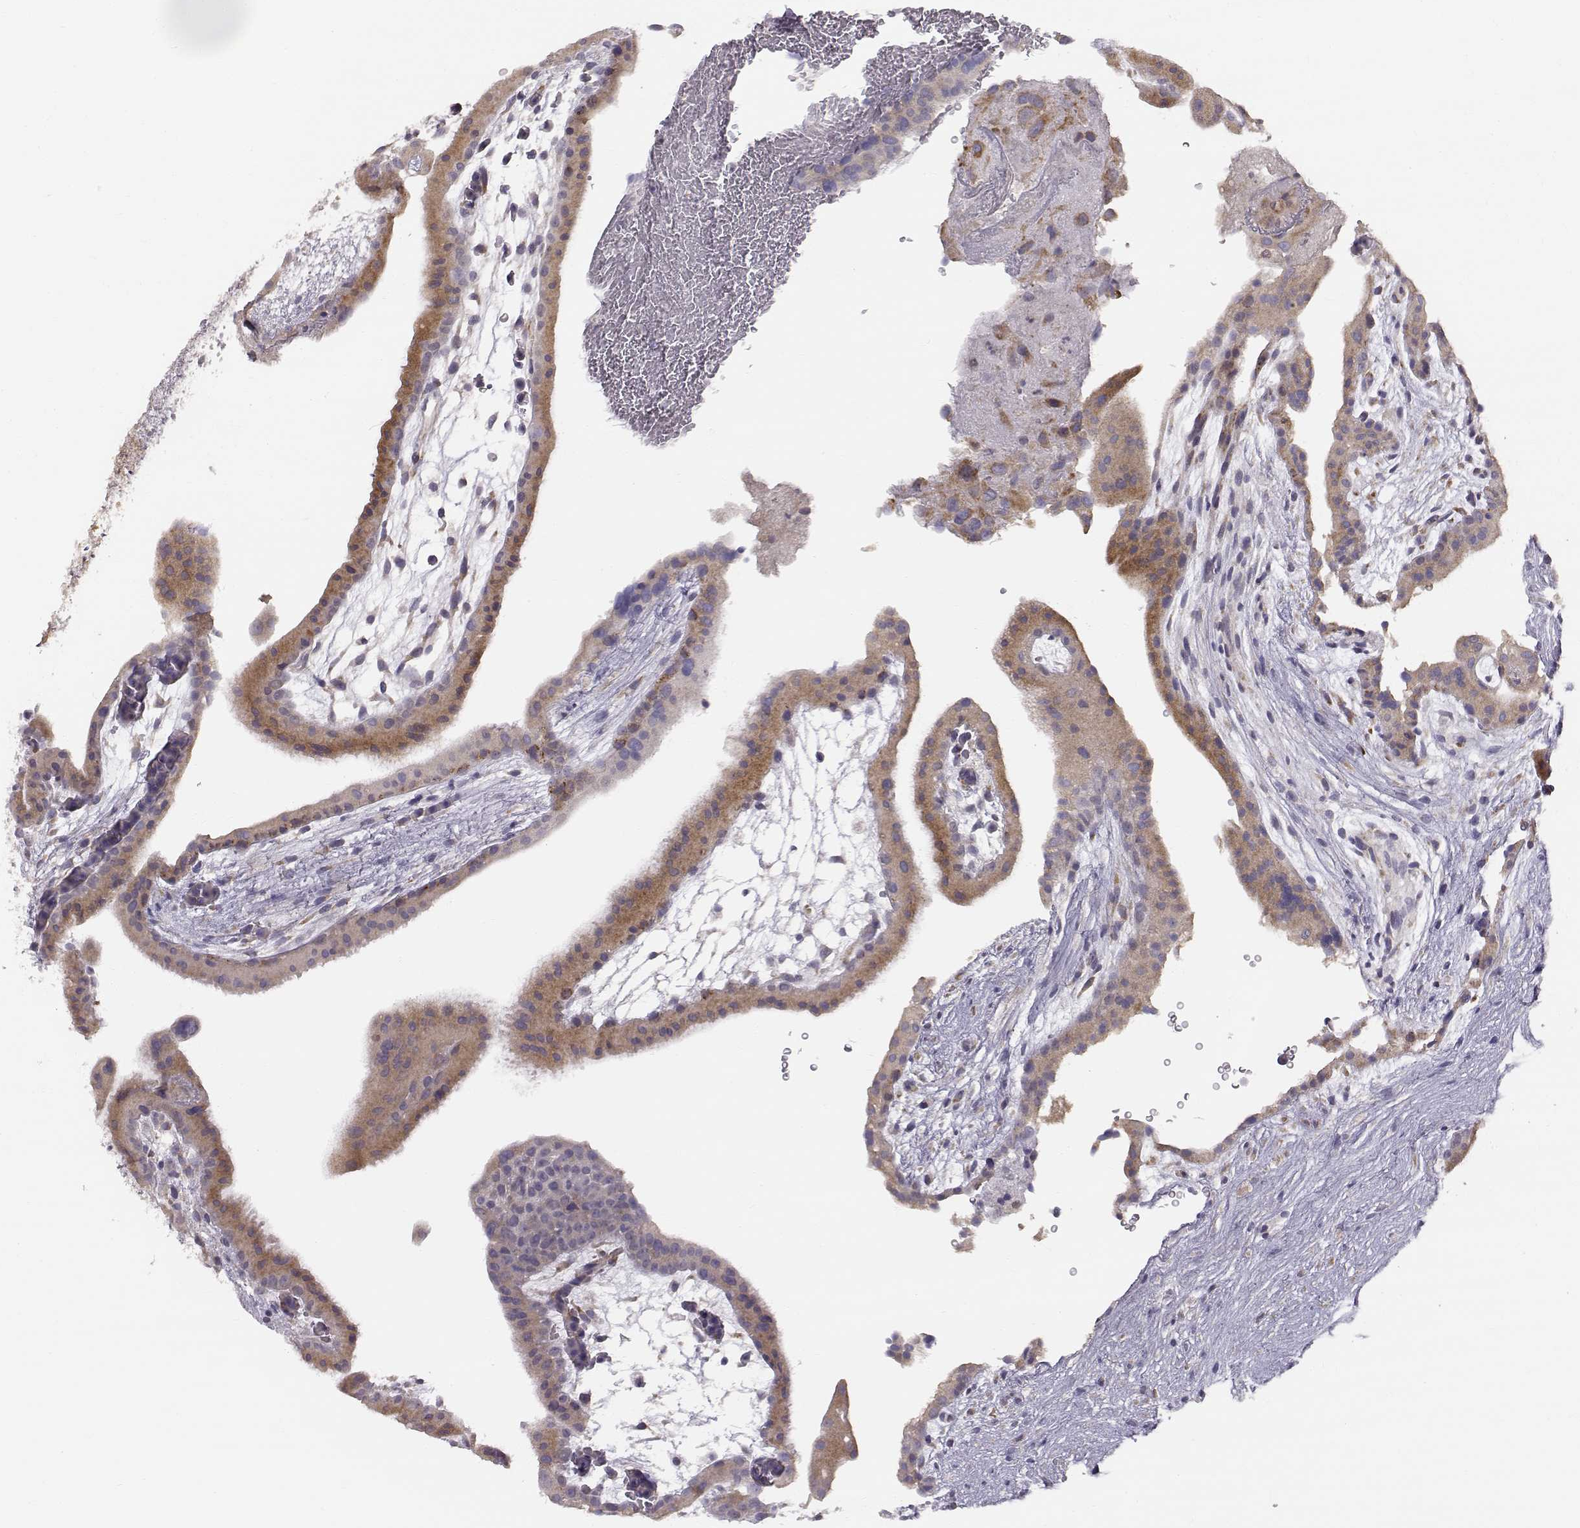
{"staining": {"intensity": "negative", "quantity": "none", "location": "none"}, "tissue": "placenta", "cell_type": "Decidual cells", "image_type": "normal", "snomed": [{"axis": "morphology", "description": "Normal tissue, NOS"}, {"axis": "topography", "description": "Placenta"}], "caption": "DAB immunohistochemical staining of benign placenta demonstrates no significant expression in decidual cells.", "gene": "ACSL6", "patient": {"sex": "female", "age": 19}}